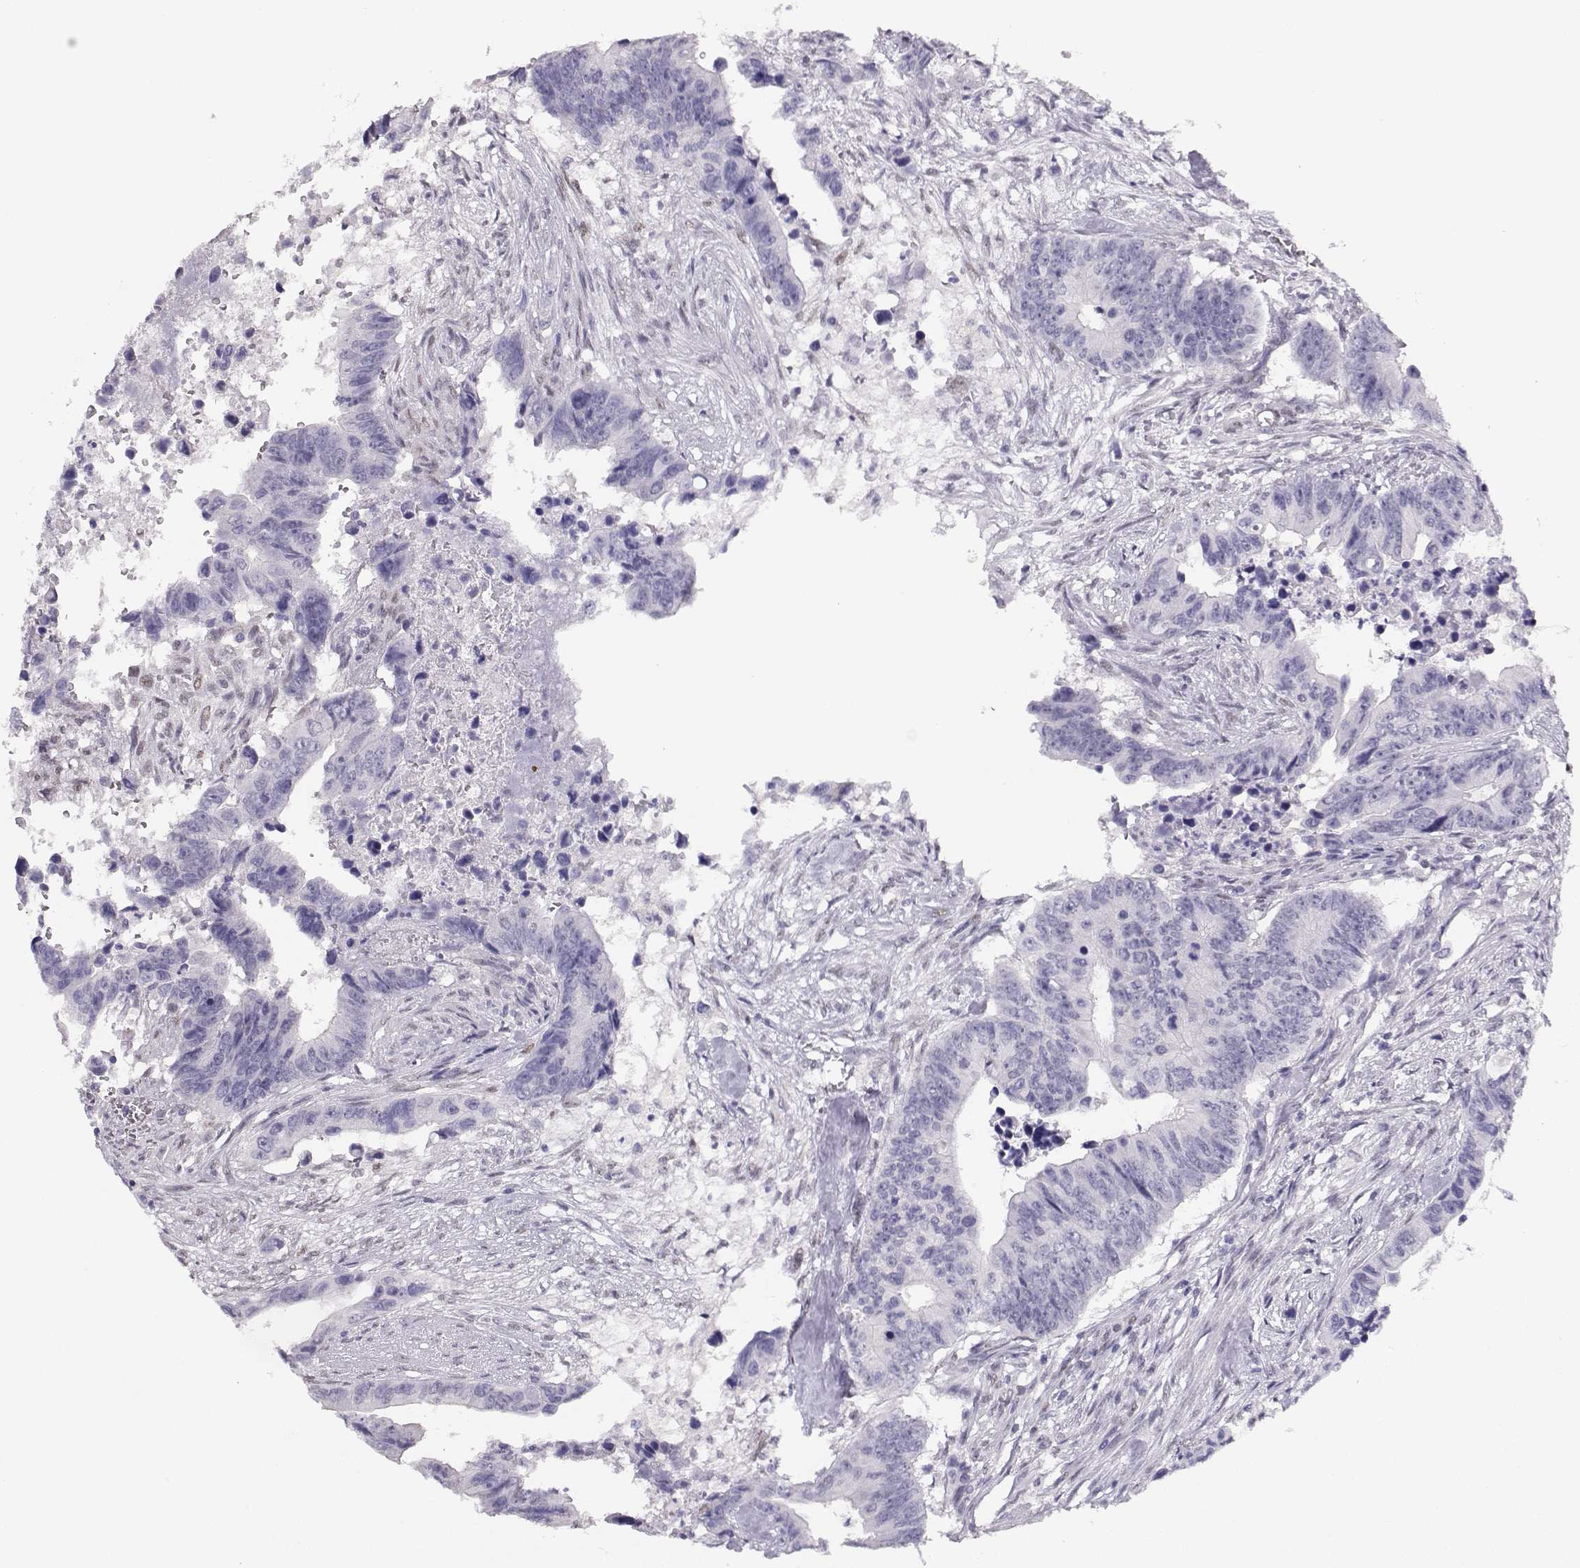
{"staining": {"intensity": "negative", "quantity": "none", "location": "none"}, "tissue": "colorectal cancer", "cell_type": "Tumor cells", "image_type": "cancer", "snomed": [{"axis": "morphology", "description": "Adenocarcinoma, NOS"}, {"axis": "topography", "description": "Colon"}], "caption": "Colorectal adenocarcinoma stained for a protein using IHC exhibits no expression tumor cells.", "gene": "POLI", "patient": {"sex": "female", "age": 87}}